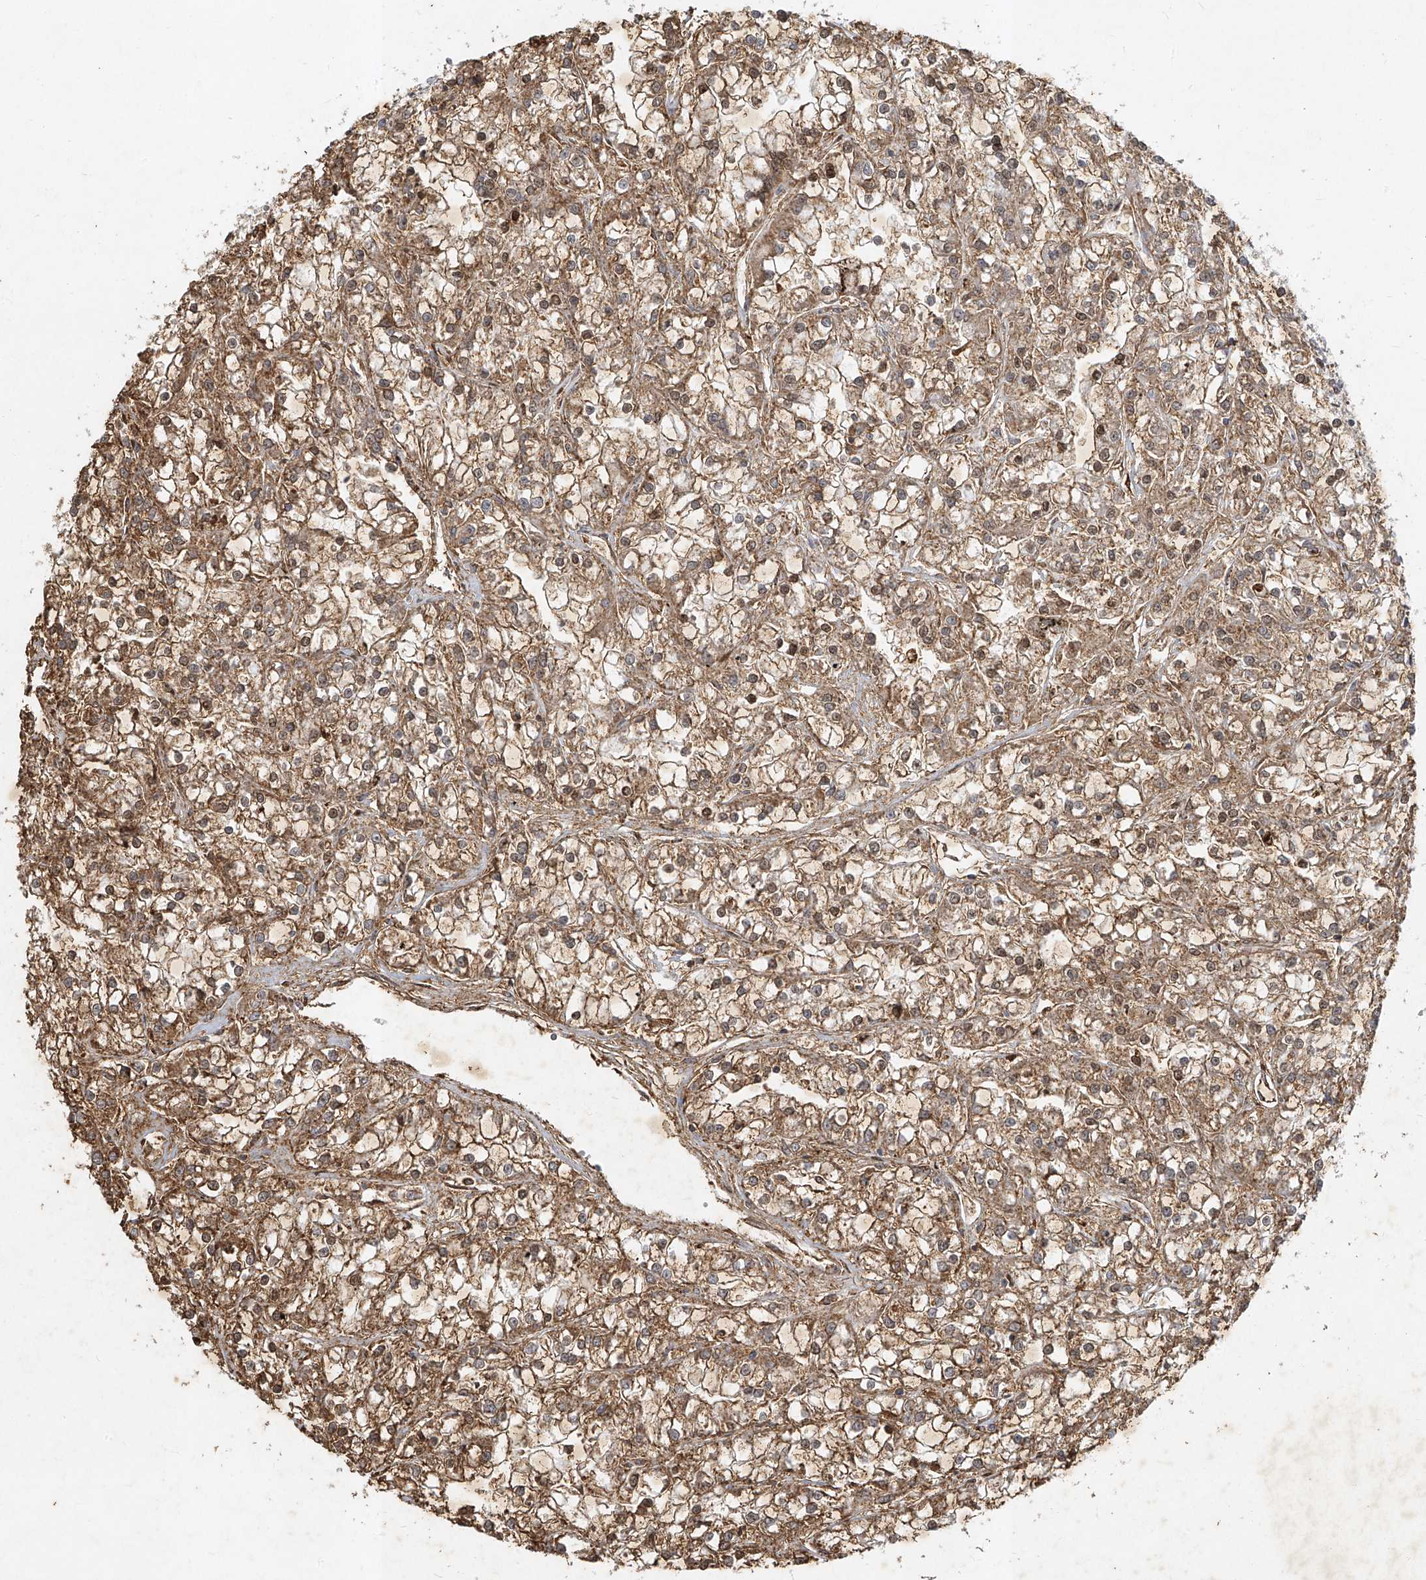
{"staining": {"intensity": "moderate", "quantity": ">75%", "location": "cytoplasmic/membranous"}, "tissue": "renal cancer", "cell_type": "Tumor cells", "image_type": "cancer", "snomed": [{"axis": "morphology", "description": "Adenocarcinoma, NOS"}, {"axis": "topography", "description": "Kidney"}], "caption": "Immunohistochemistry (IHC) (DAB) staining of human renal cancer exhibits moderate cytoplasmic/membranous protein positivity in approximately >75% of tumor cells.", "gene": "ATRIP", "patient": {"sex": "female", "age": 52}}